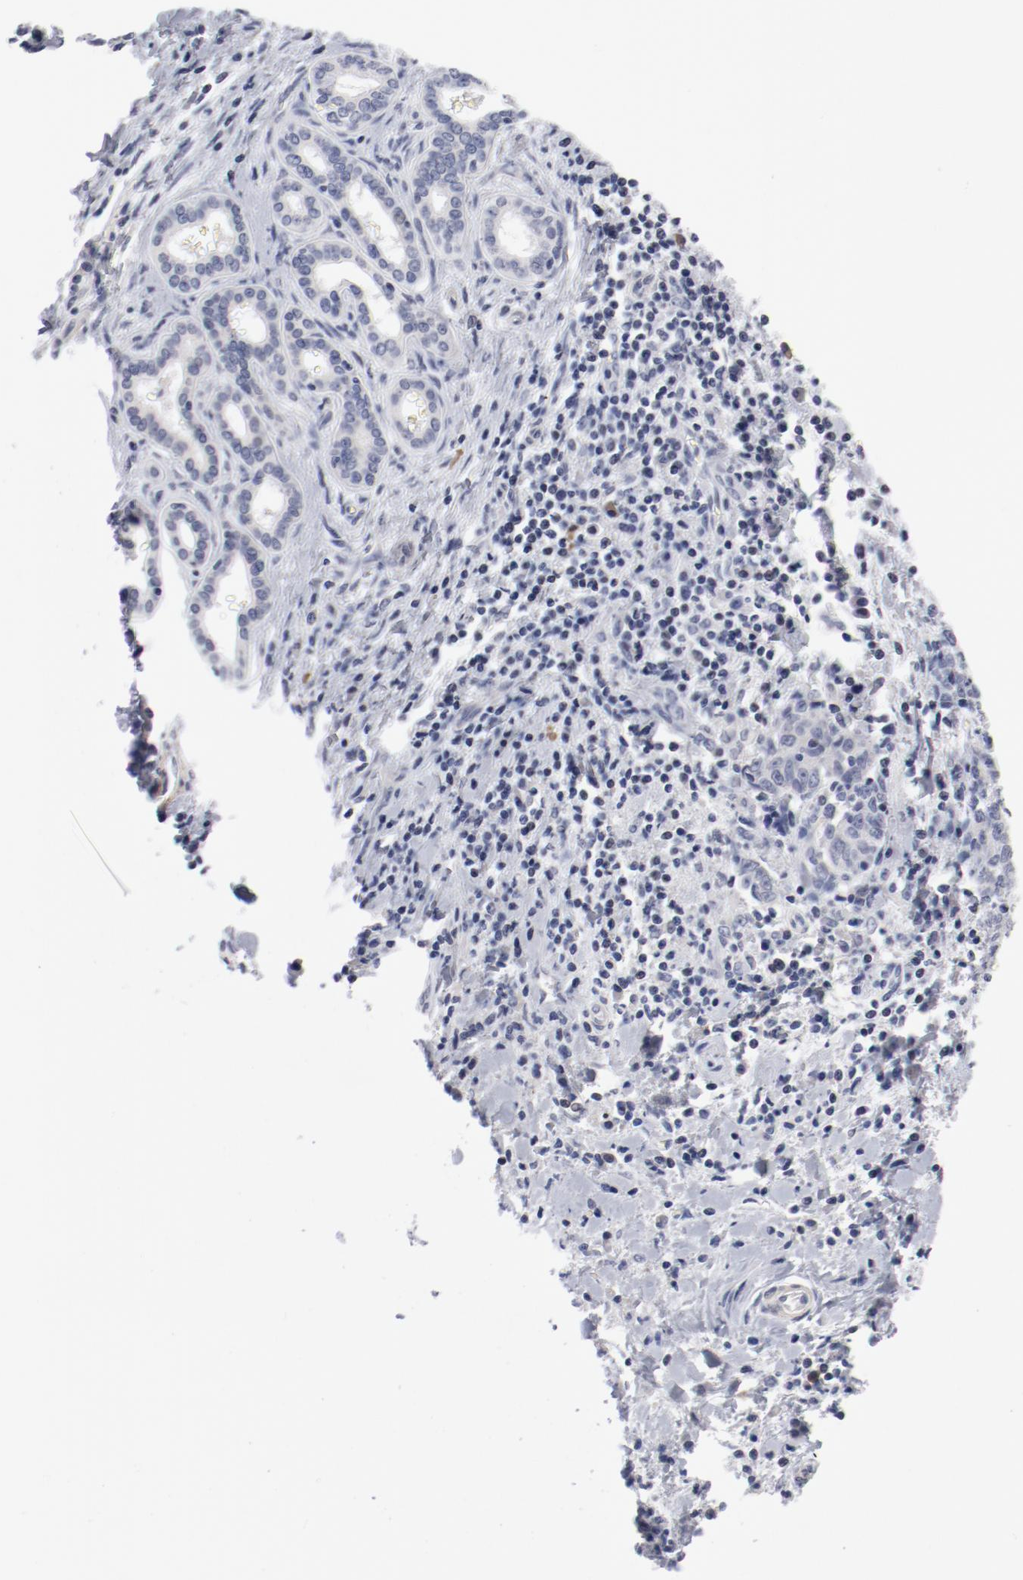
{"staining": {"intensity": "negative", "quantity": "none", "location": "none"}, "tissue": "liver cancer", "cell_type": "Tumor cells", "image_type": "cancer", "snomed": [{"axis": "morphology", "description": "Cholangiocarcinoma"}, {"axis": "topography", "description": "Liver"}], "caption": "A high-resolution micrograph shows IHC staining of cholangiocarcinoma (liver), which reveals no significant positivity in tumor cells.", "gene": "KCNK13", "patient": {"sex": "male", "age": 57}}